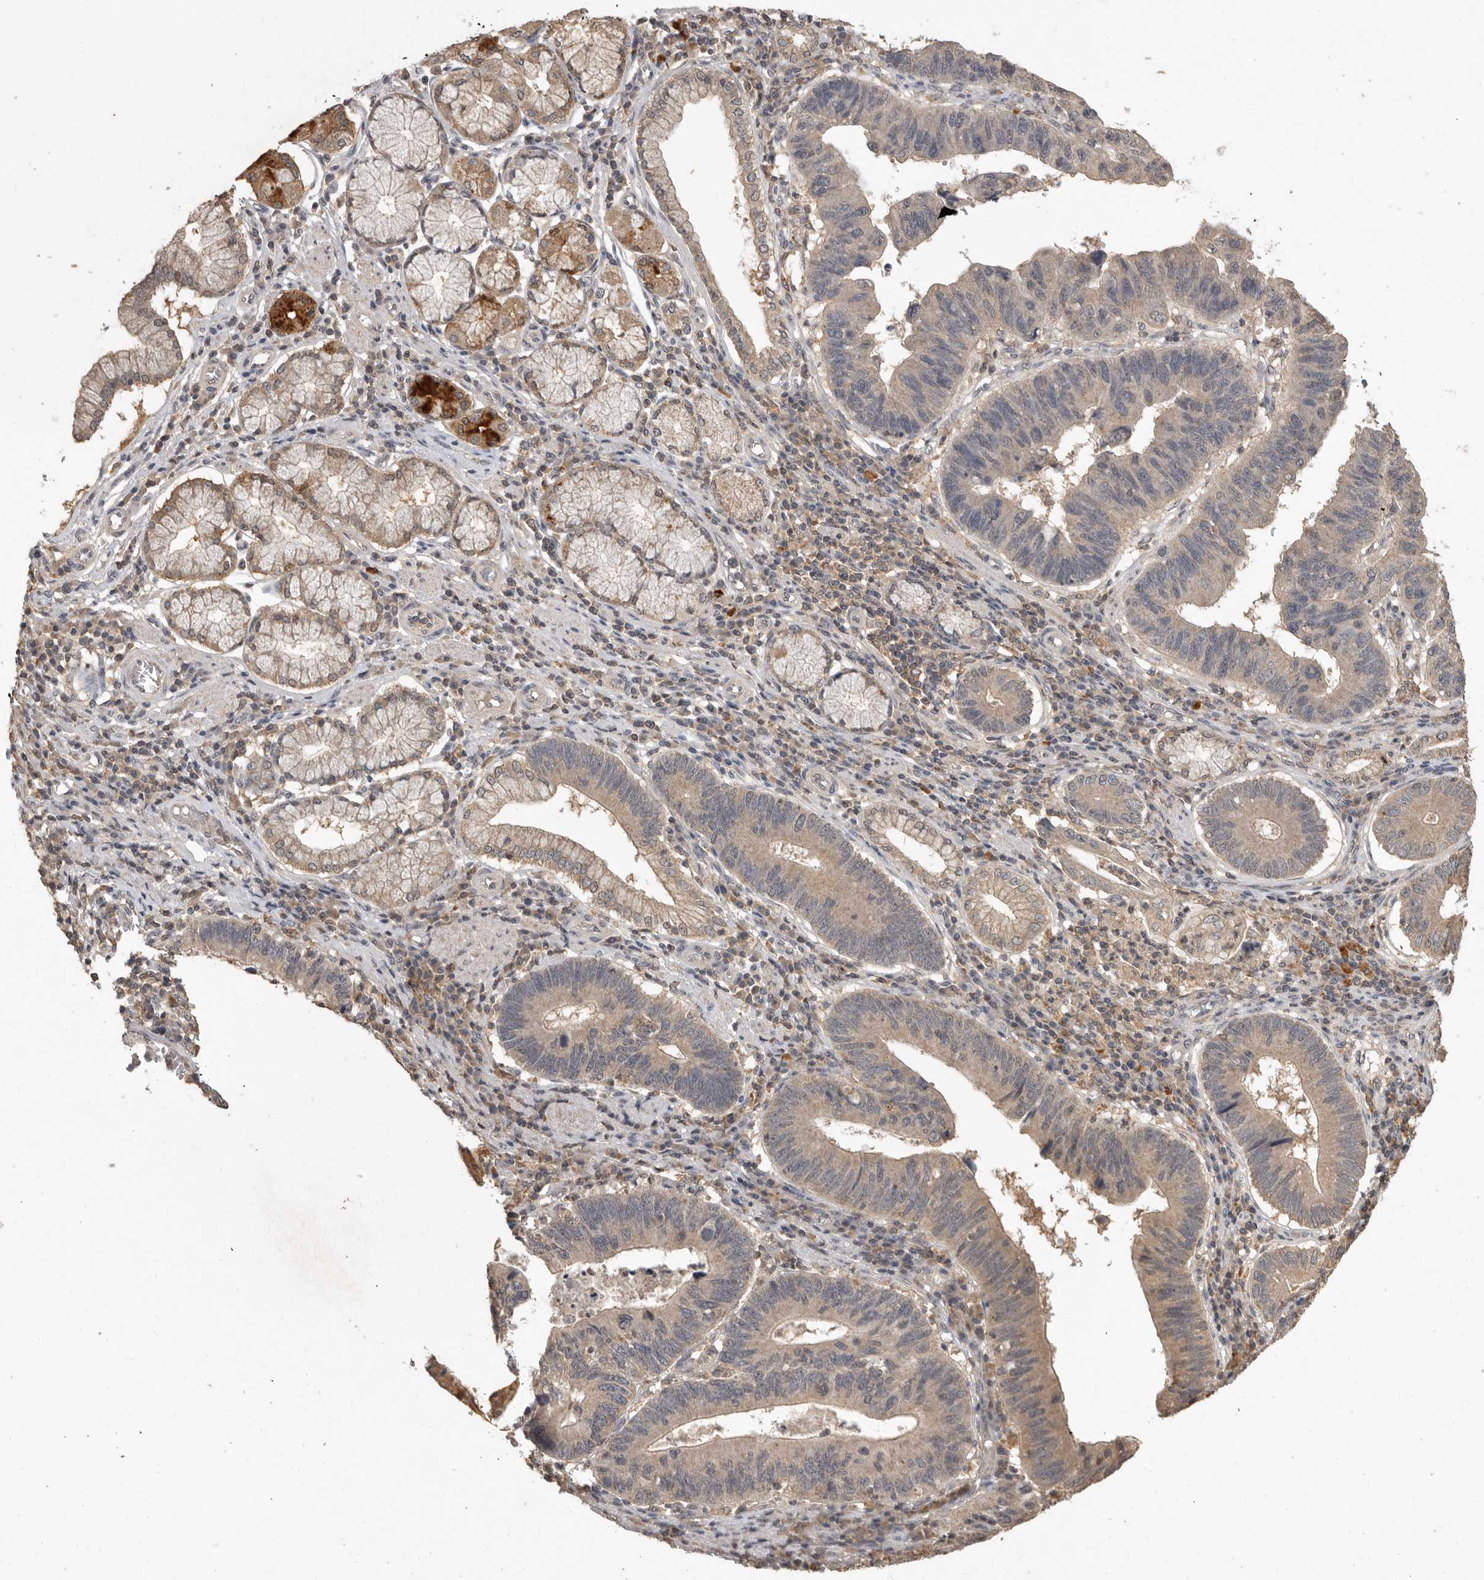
{"staining": {"intensity": "weak", "quantity": "25%-75%", "location": "cytoplasmic/membranous"}, "tissue": "stomach cancer", "cell_type": "Tumor cells", "image_type": "cancer", "snomed": [{"axis": "morphology", "description": "Adenocarcinoma, NOS"}, {"axis": "topography", "description": "Stomach"}], "caption": "This photomicrograph displays immunohistochemistry (IHC) staining of human stomach cancer (adenocarcinoma), with low weak cytoplasmic/membranous positivity in about 25%-75% of tumor cells.", "gene": "ADAMTS4", "patient": {"sex": "male", "age": 59}}